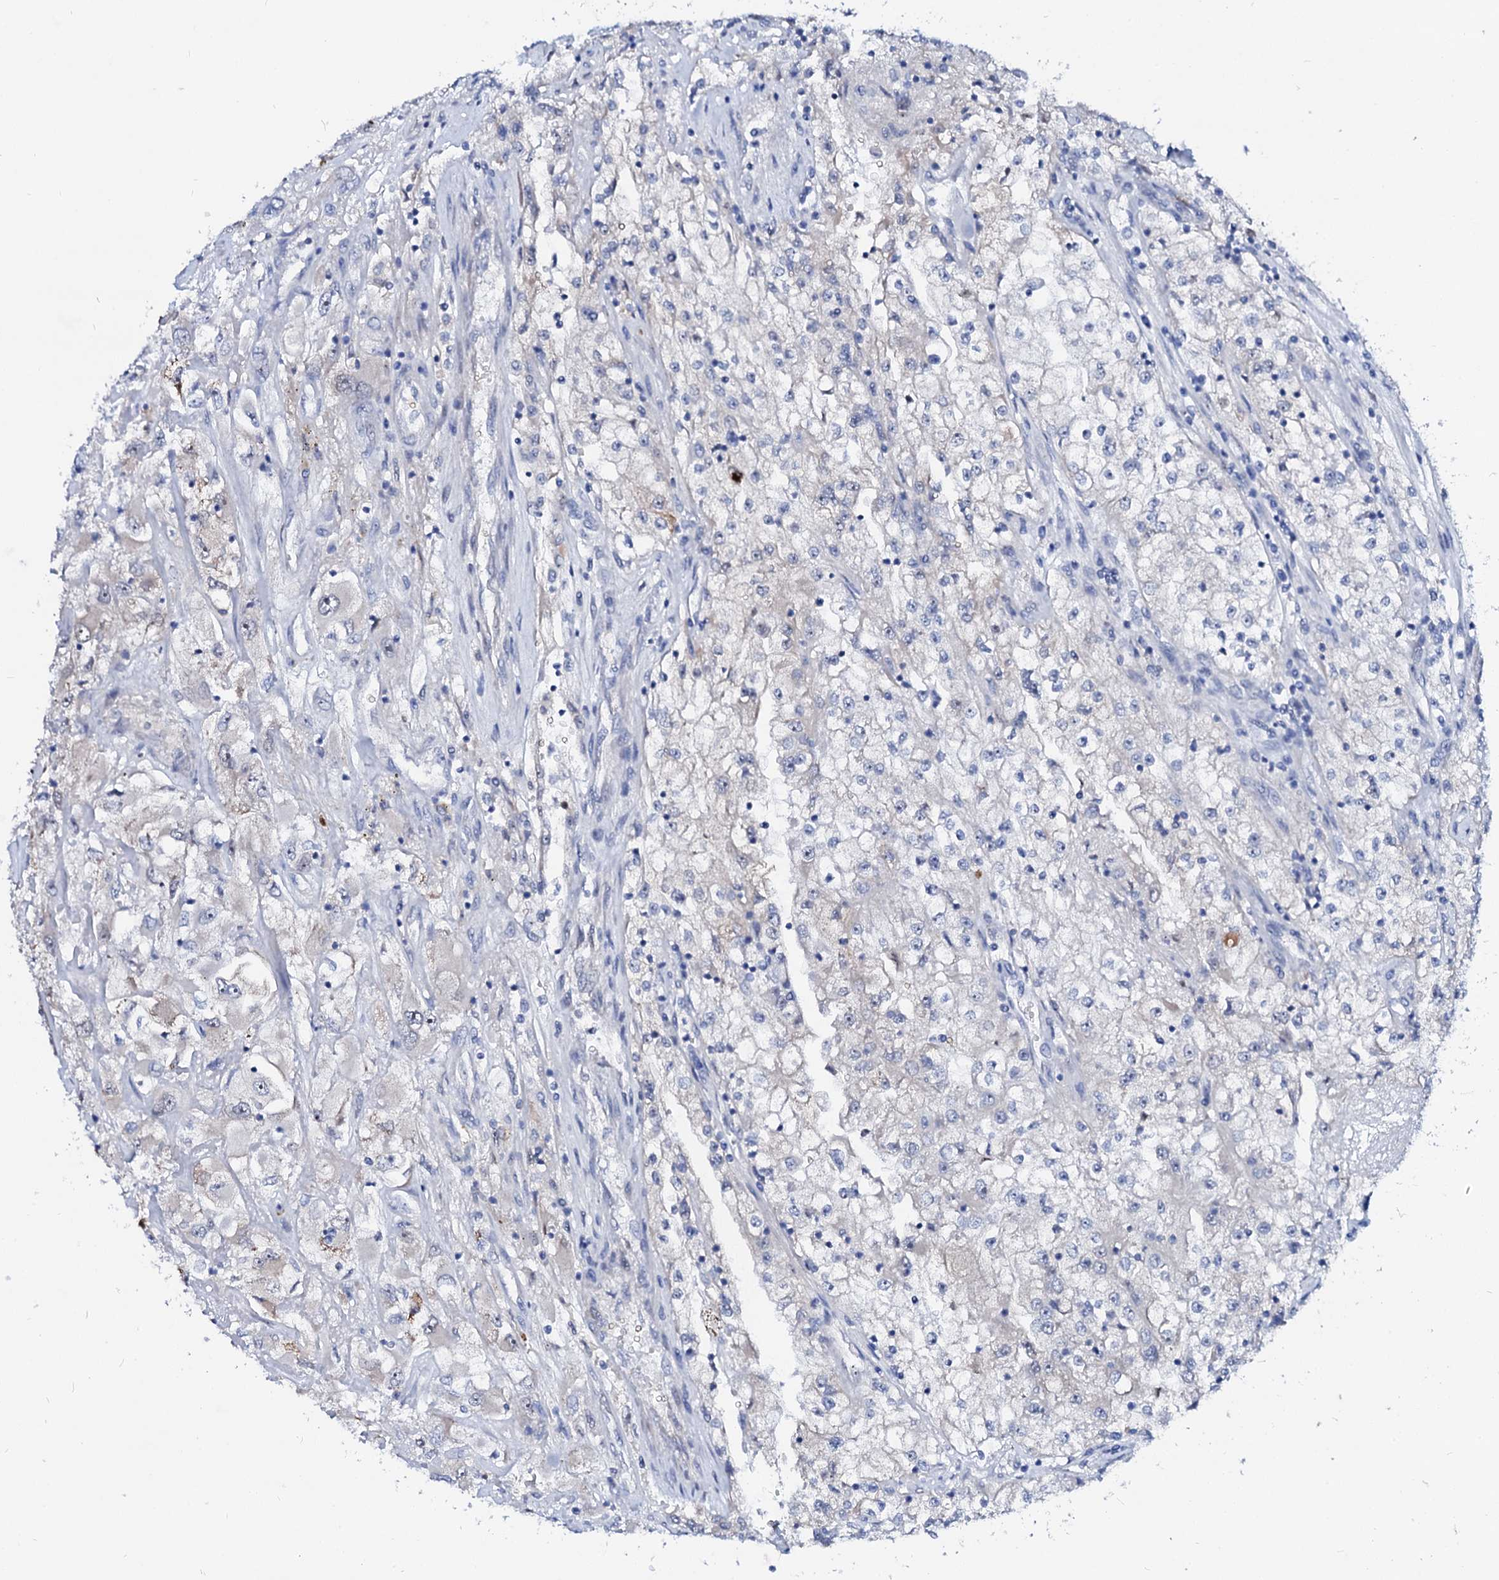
{"staining": {"intensity": "negative", "quantity": "none", "location": "none"}, "tissue": "renal cancer", "cell_type": "Tumor cells", "image_type": "cancer", "snomed": [{"axis": "morphology", "description": "Adenocarcinoma, NOS"}, {"axis": "topography", "description": "Kidney"}], "caption": "DAB (3,3'-diaminobenzidine) immunohistochemical staining of human adenocarcinoma (renal) displays no significant staining in tumor cells.", "gene": "BTBD16", "patient": {"sex": "female", "age": 52}}